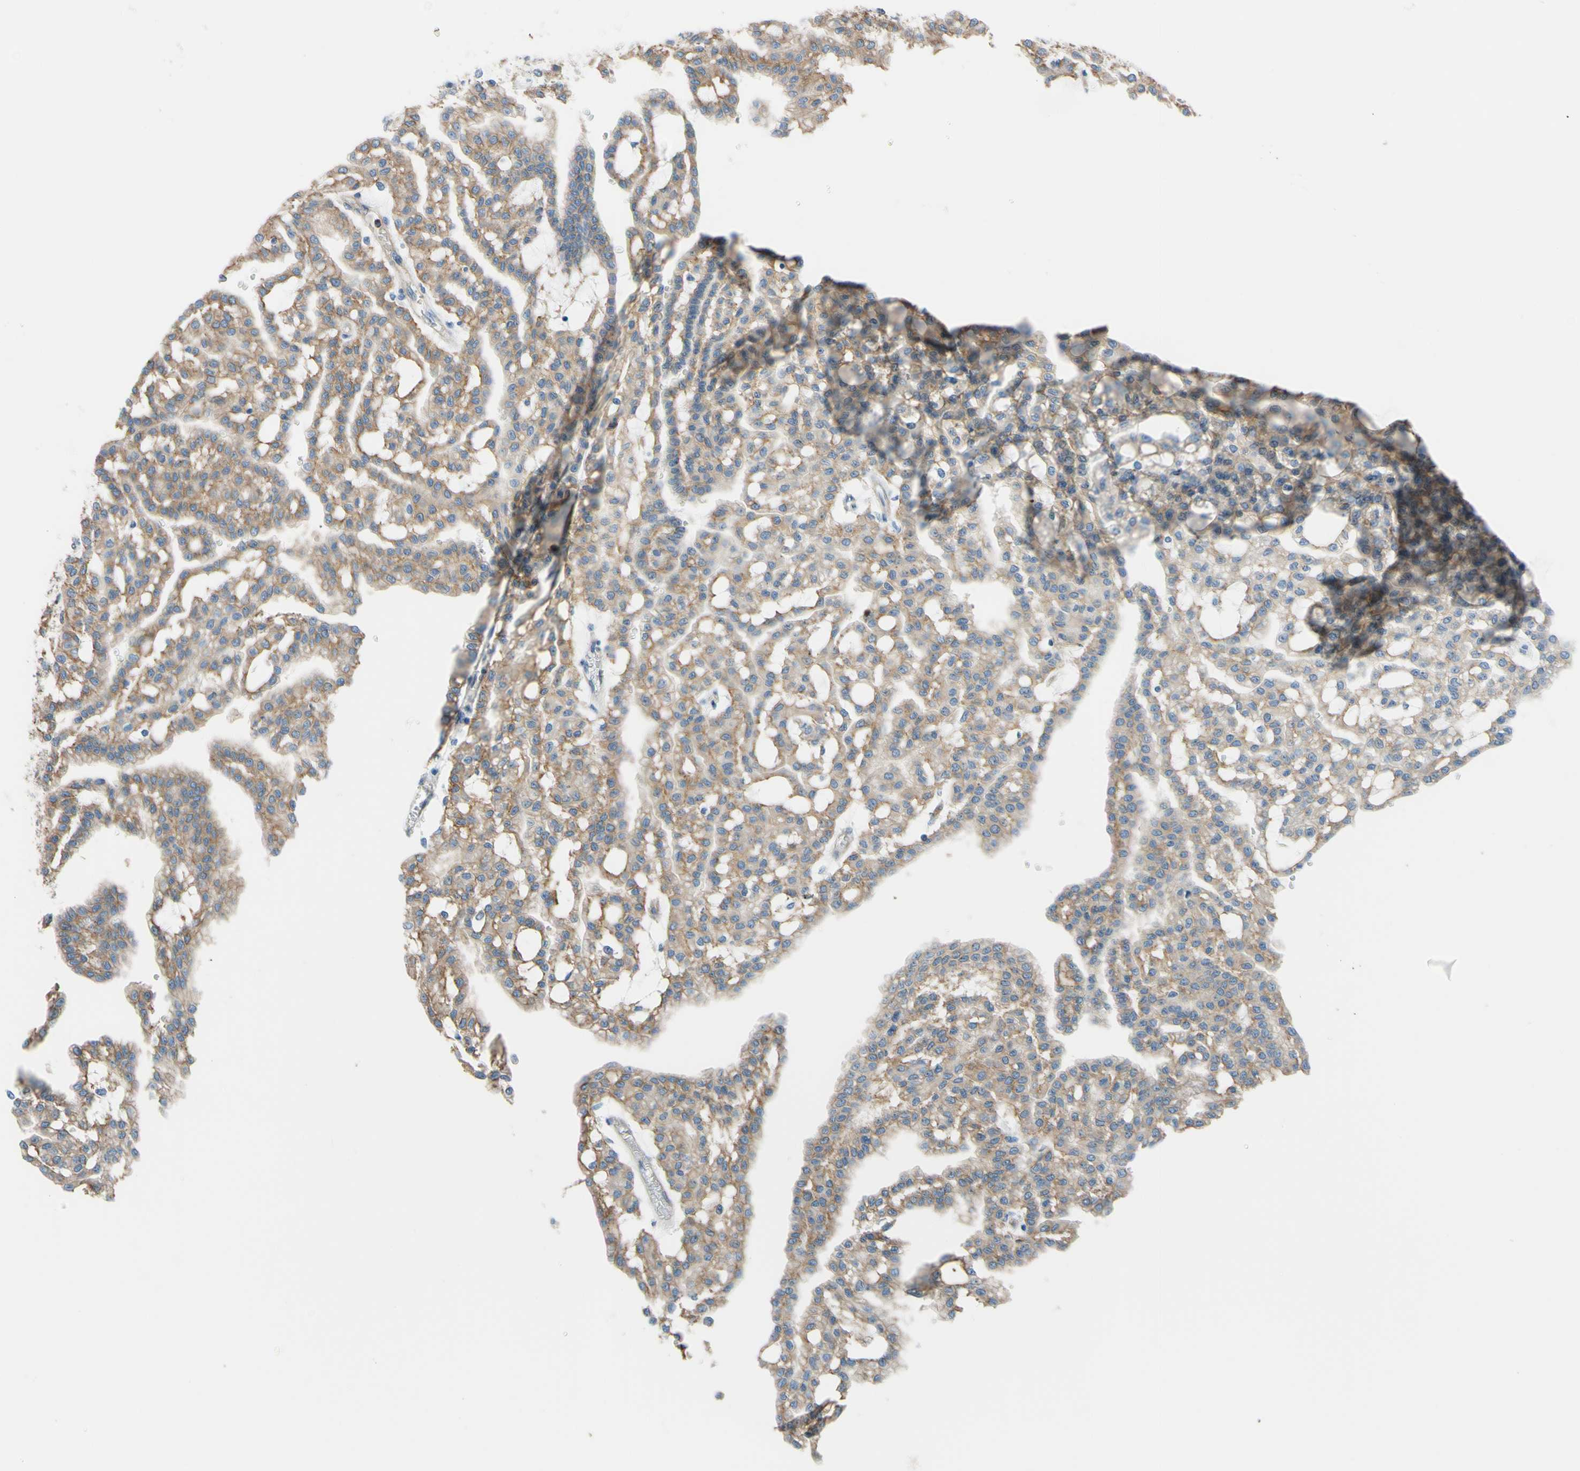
{"staining": {"intensity": "weak", "quantity": ">75%", "location": "cytoplasmic/membranous"}, "tissue": "renal cancer", "cell_type": "Tumor cells", "image_type": "cancer", "snomed": [{"axis": "morphology", "description": "Adenocarcinoma, NOS"}, {"axis": "topography", "description": "Kidney"}], "caption": "Human renal cancer stained with a brown dye demonstrates weak cytoplasmic/membranous positive positivity in about >75% of tumor cells.", "gene": "ADD1", "patient": {"sex": "male", "age": 63}}